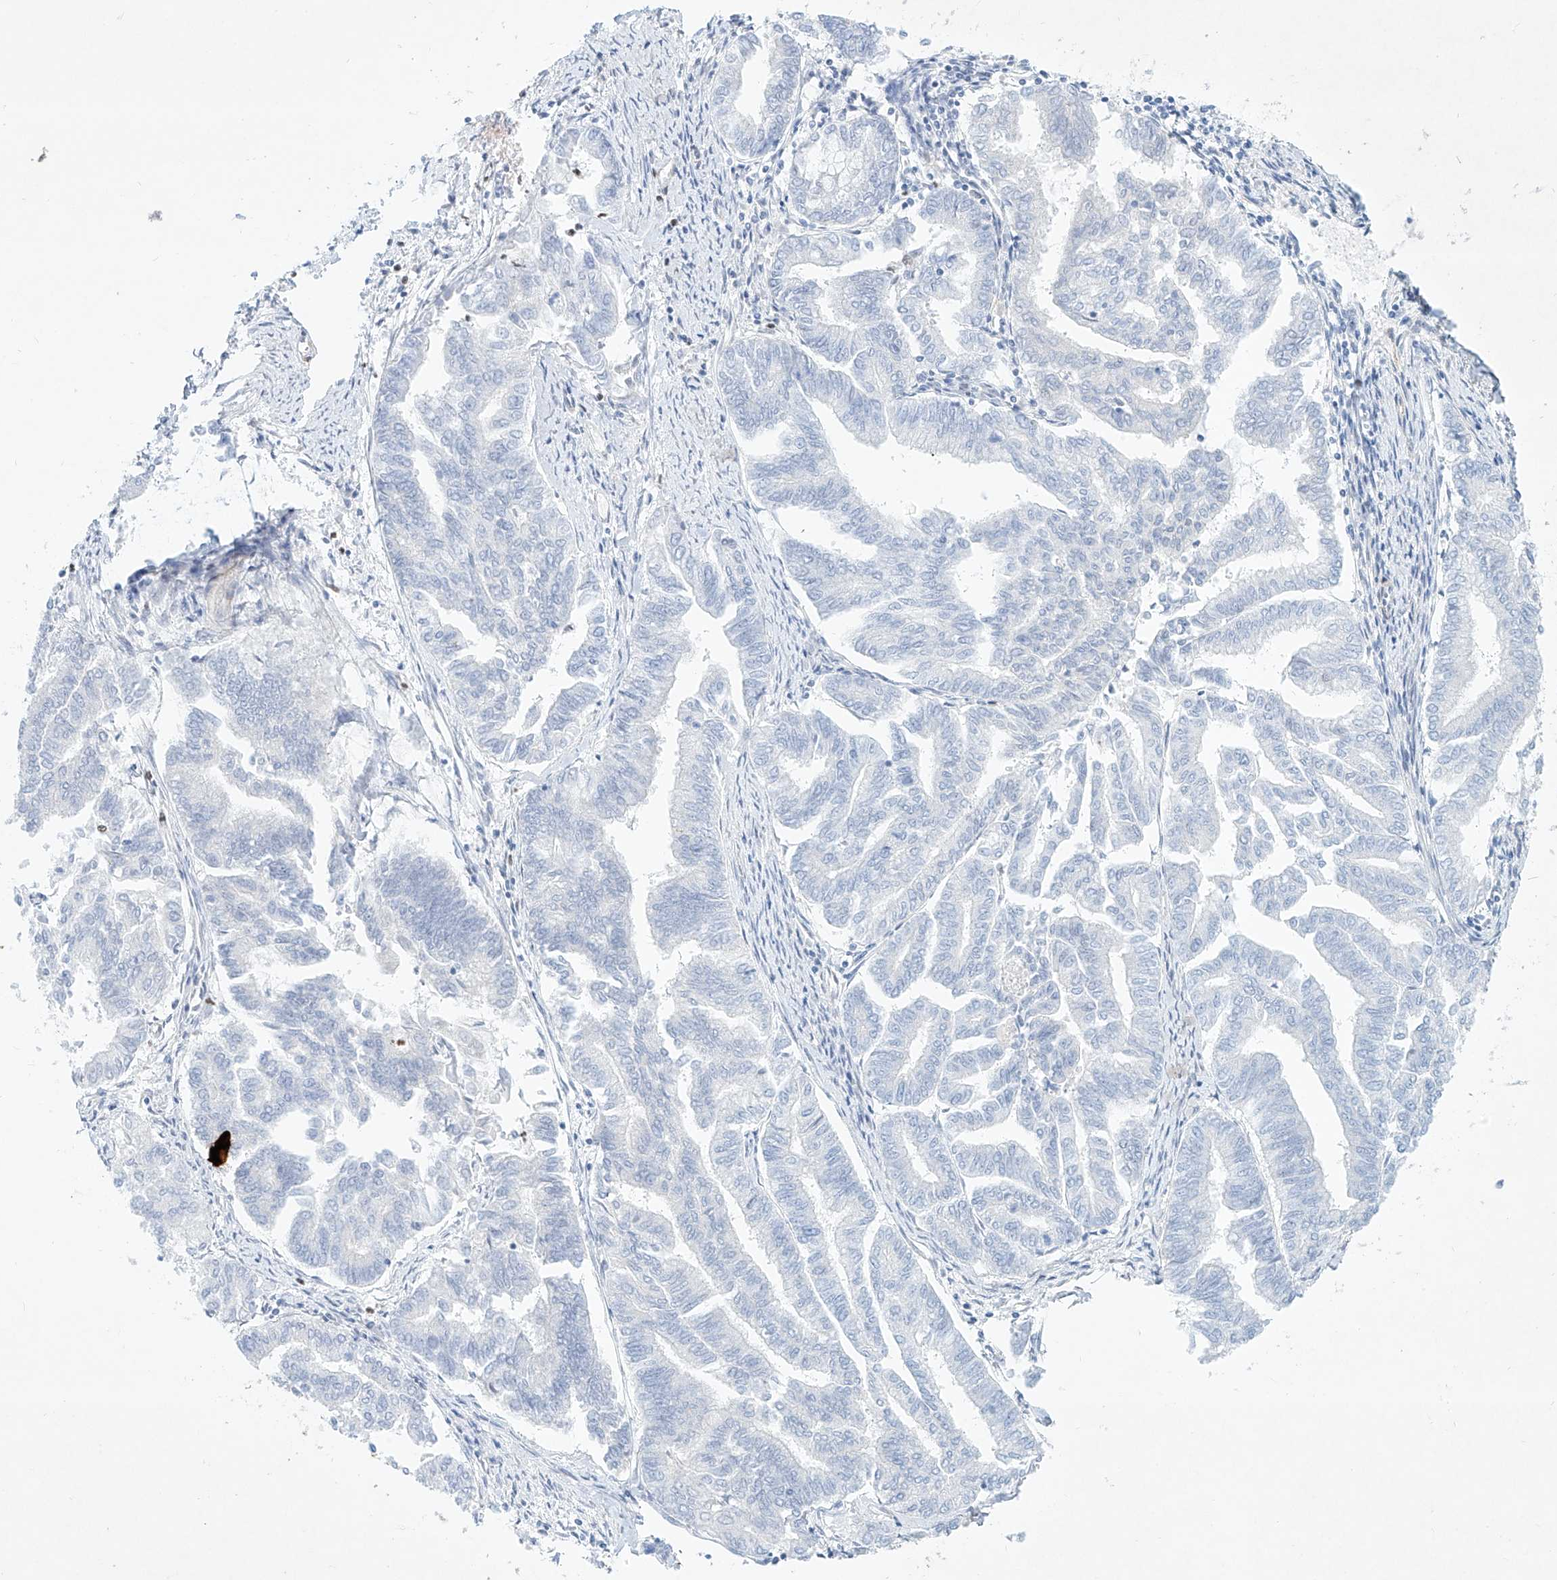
{"staining": {"intensity": "negative", "quantity": "none", "location": "none"}, "tissue": "endometrial cancer", "cell_type": "Tumor cells", "image_type": "cancer", "snomed": [{"axis": "morphology", "description": "Adenocarcinoma, NOS"}, {"axis": "topography", "description": "Endometrium"}], "caption": "DAB immunohistochemical staining of human endometrial adenocarcinoma displays no significant positivity in tumor cells.", "gene": "REEP2", "patient": {"sex": "female", "age": 79}}